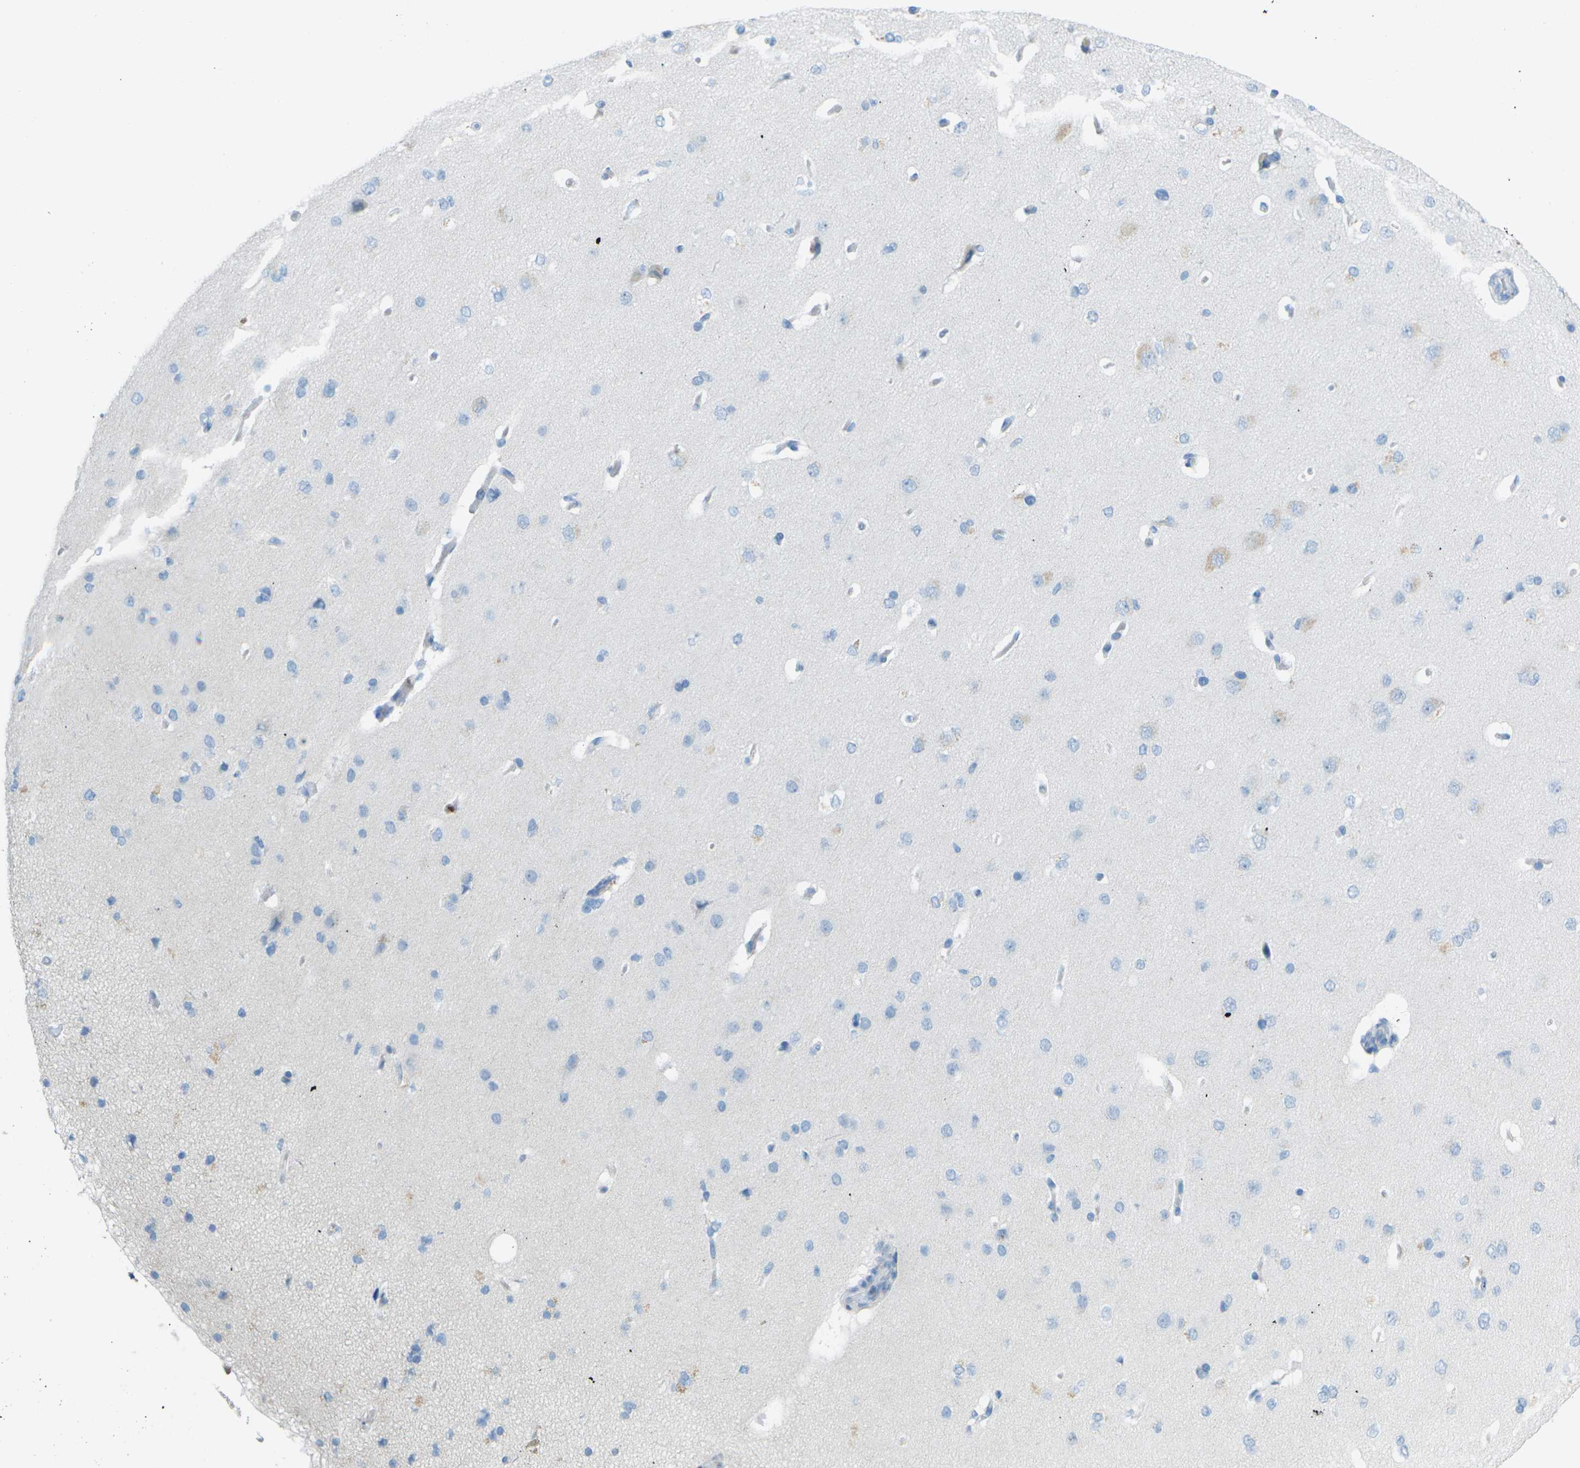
{"staining": {"intensity": "negative", "quantity": "none", "location": "none"}, "tissue": "cerebral cortex", "cell_type": "Endothelial cells", "image_type": "normal", "snomed": [{"axis": "morphology", "description": "Normal tissue, NOS"}, {"axis": "topography", "description": "Cerebral cortex"}], "caption": "Cerebral cortex stained for a protein using IHC exhibits no staining endothelial cells.", "gene": "CDH16", "patient": {"sex": "male", "age": 62}}